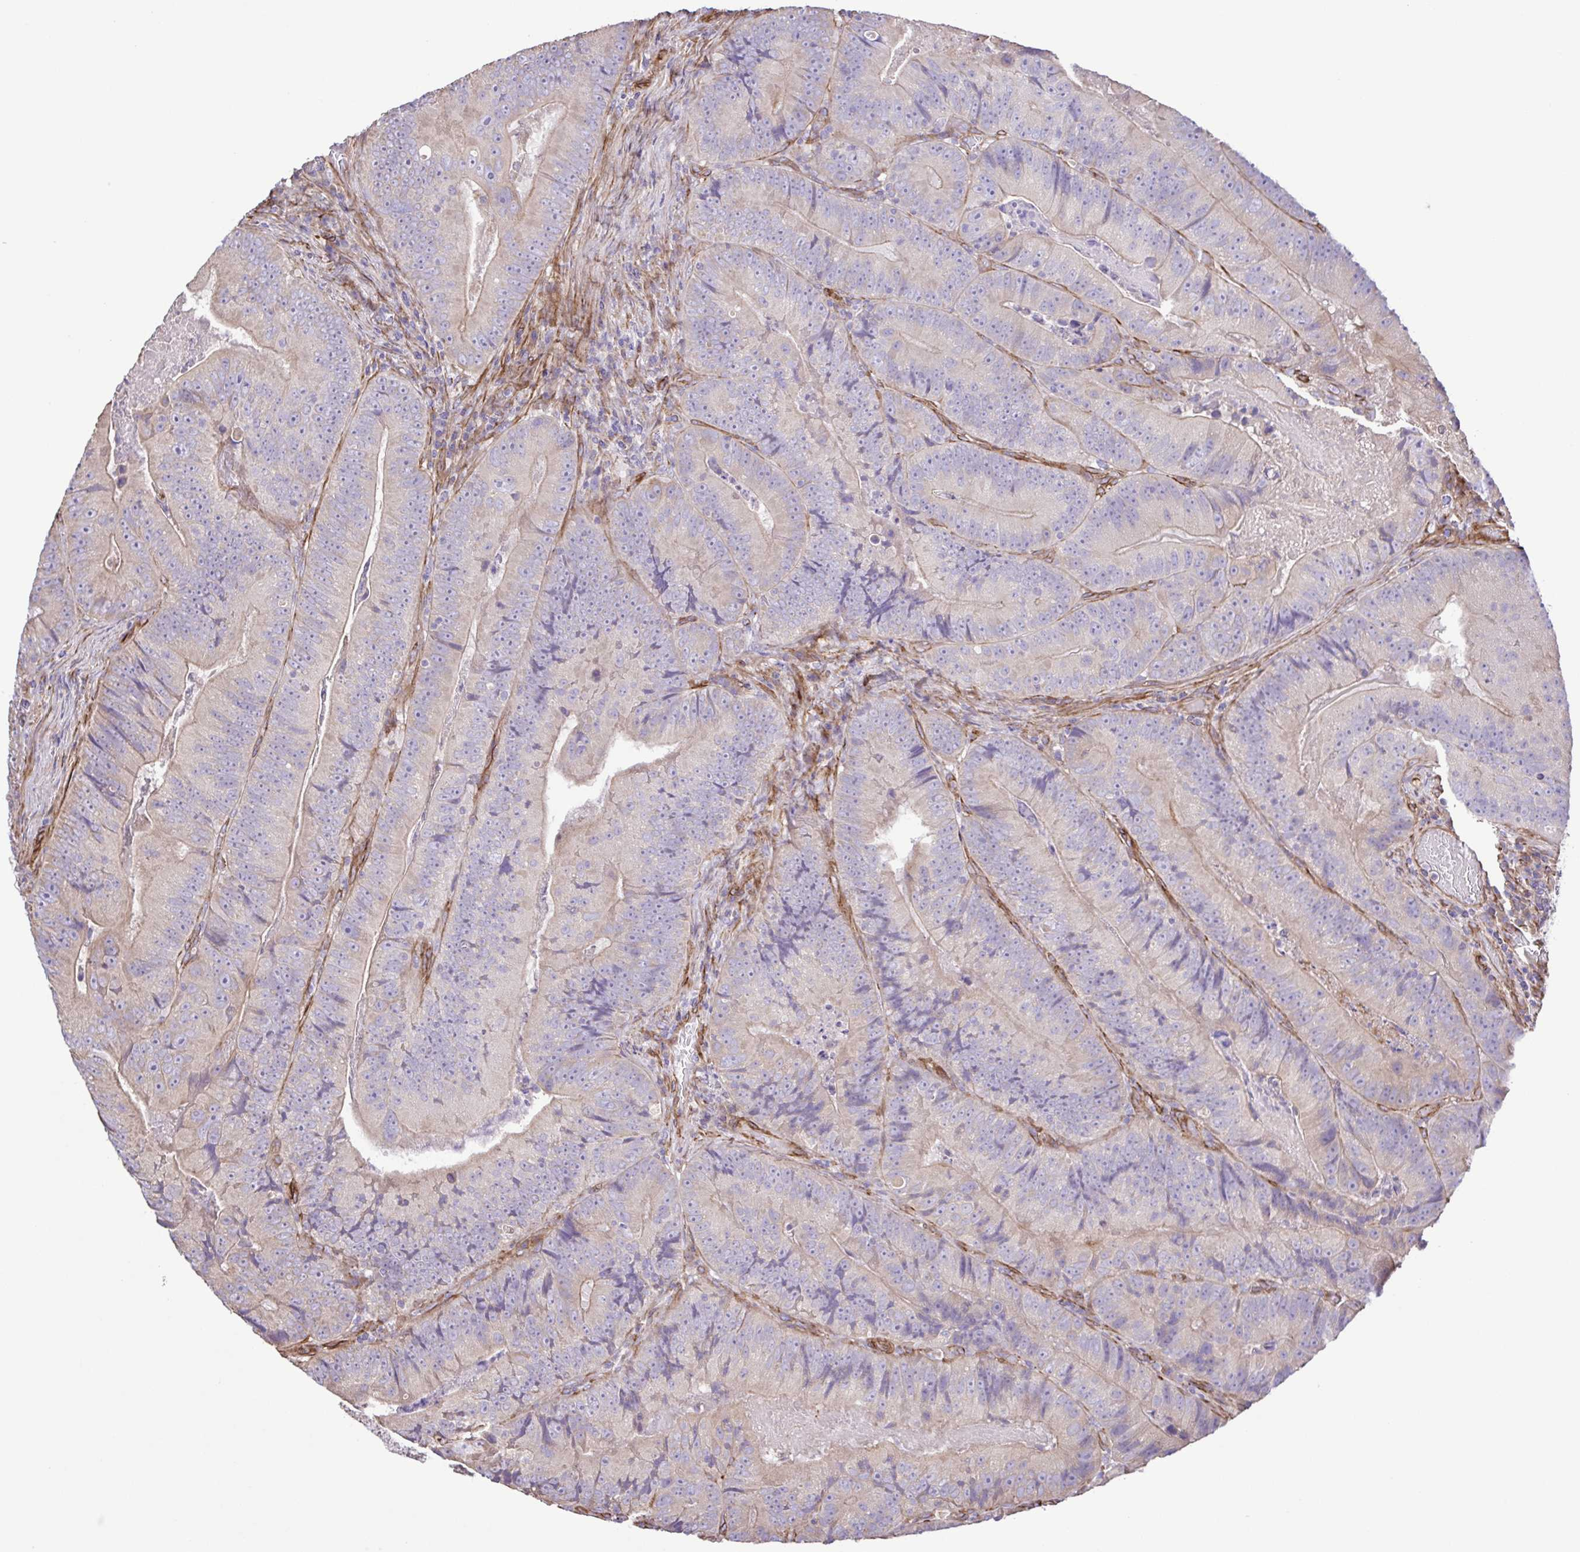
{"staining": {"intensity": "negative", "quantity": "none", "location": "none"}, "tissue": "colorectal cancer", "cell_type": "Tumor cells", "image_type": "cancer", "snomed": [{"axis": "morphology", "description": "Adenocarcinoma, NOS"}, {"axis": "topography", "description": "Colon"}], "caption": "Adenocarcinoma (colorectal) was stained to show a protein in brown. There is no significant expression in tumor cells.", "gene": "FLT1", "patient": {"sex": "female", "age": 86}}